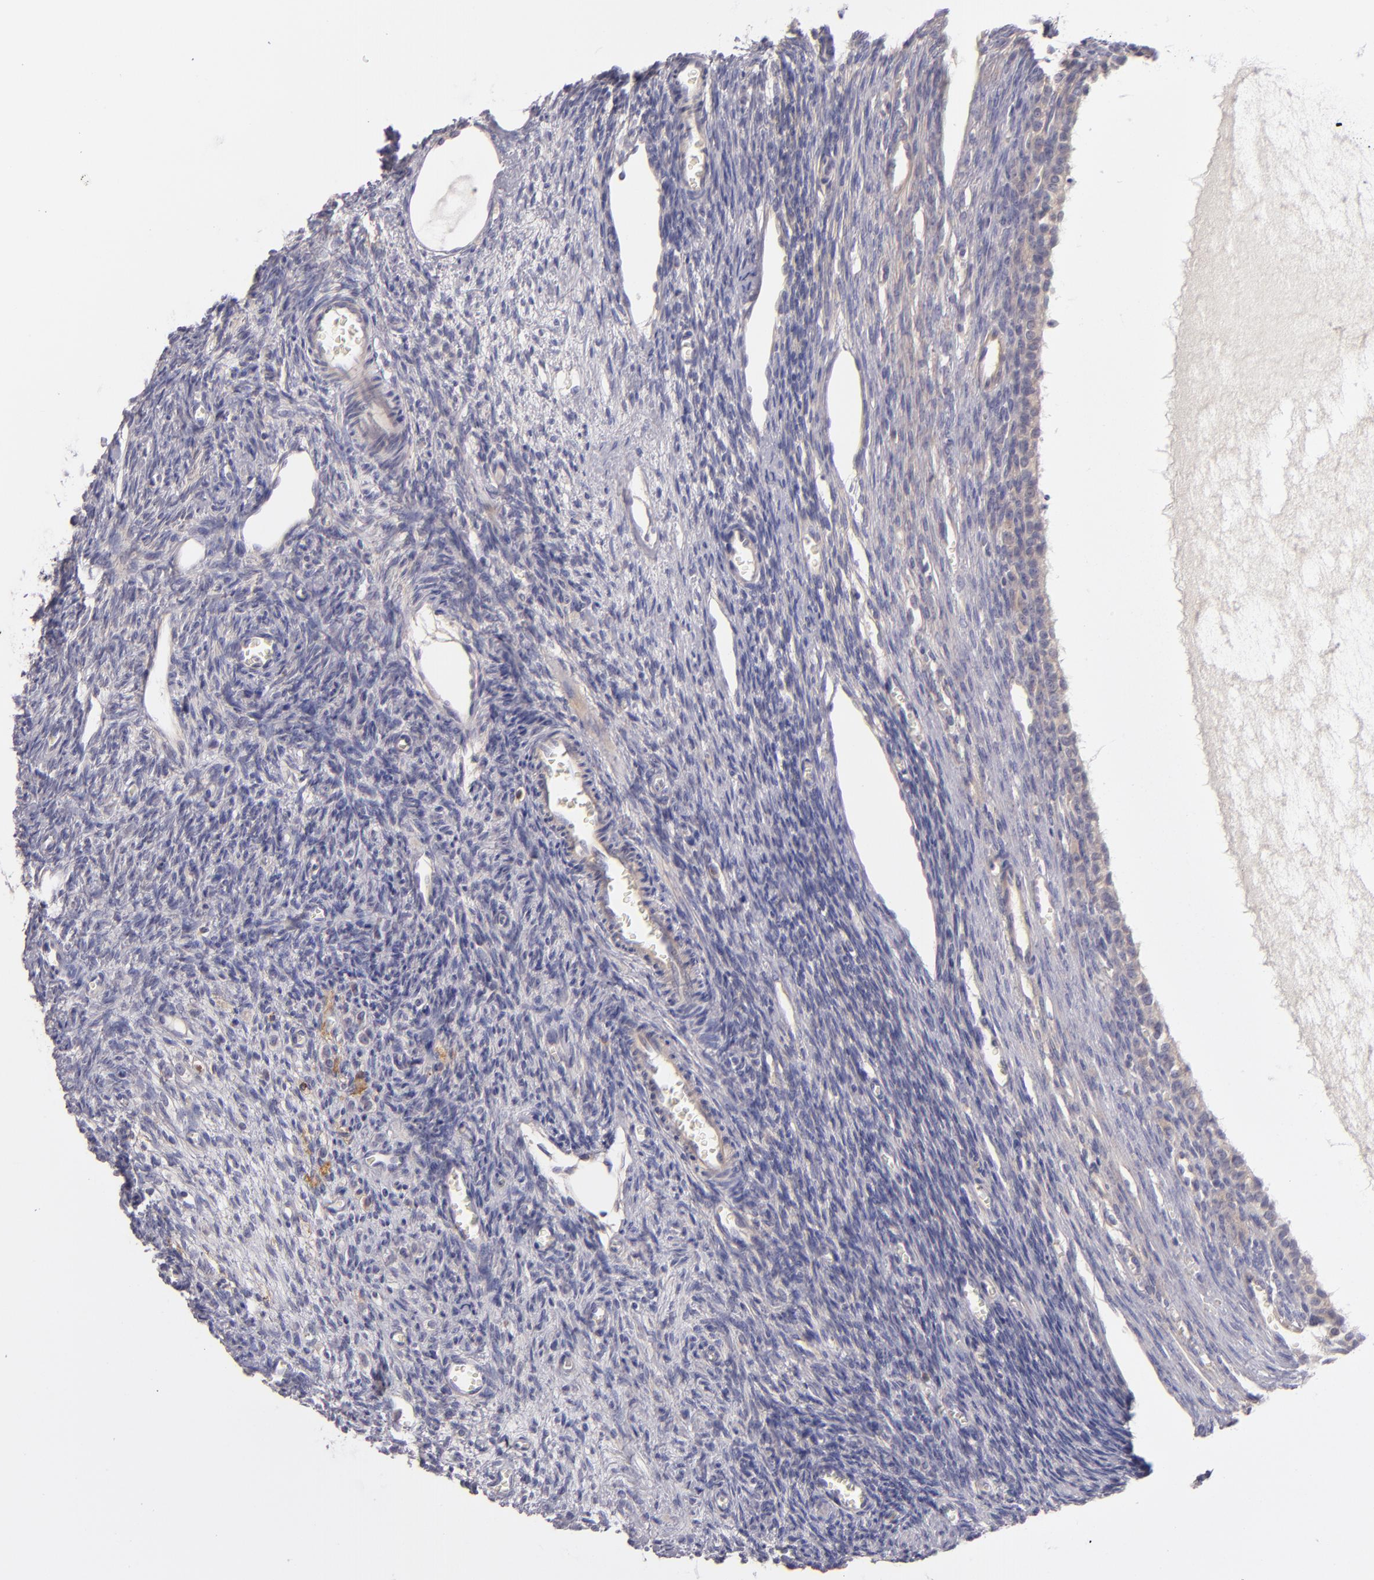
{"staining": {"intensity": "negative", "quantity": "none", "location": "none"}, "tissue": "ovary", "cell_type": "Follicle cells", "image_type": "normal", "snomed": [{"axis": "morphology", "description": "Normal tissue, NOS"}, {"axis": "topography", "description": "Ovary"}], "caption": "IHC of benign human ovary demonstrates no staining in follicle cells.", "gene": "CD83", "patient": {"sex": "female", "age": 27}}